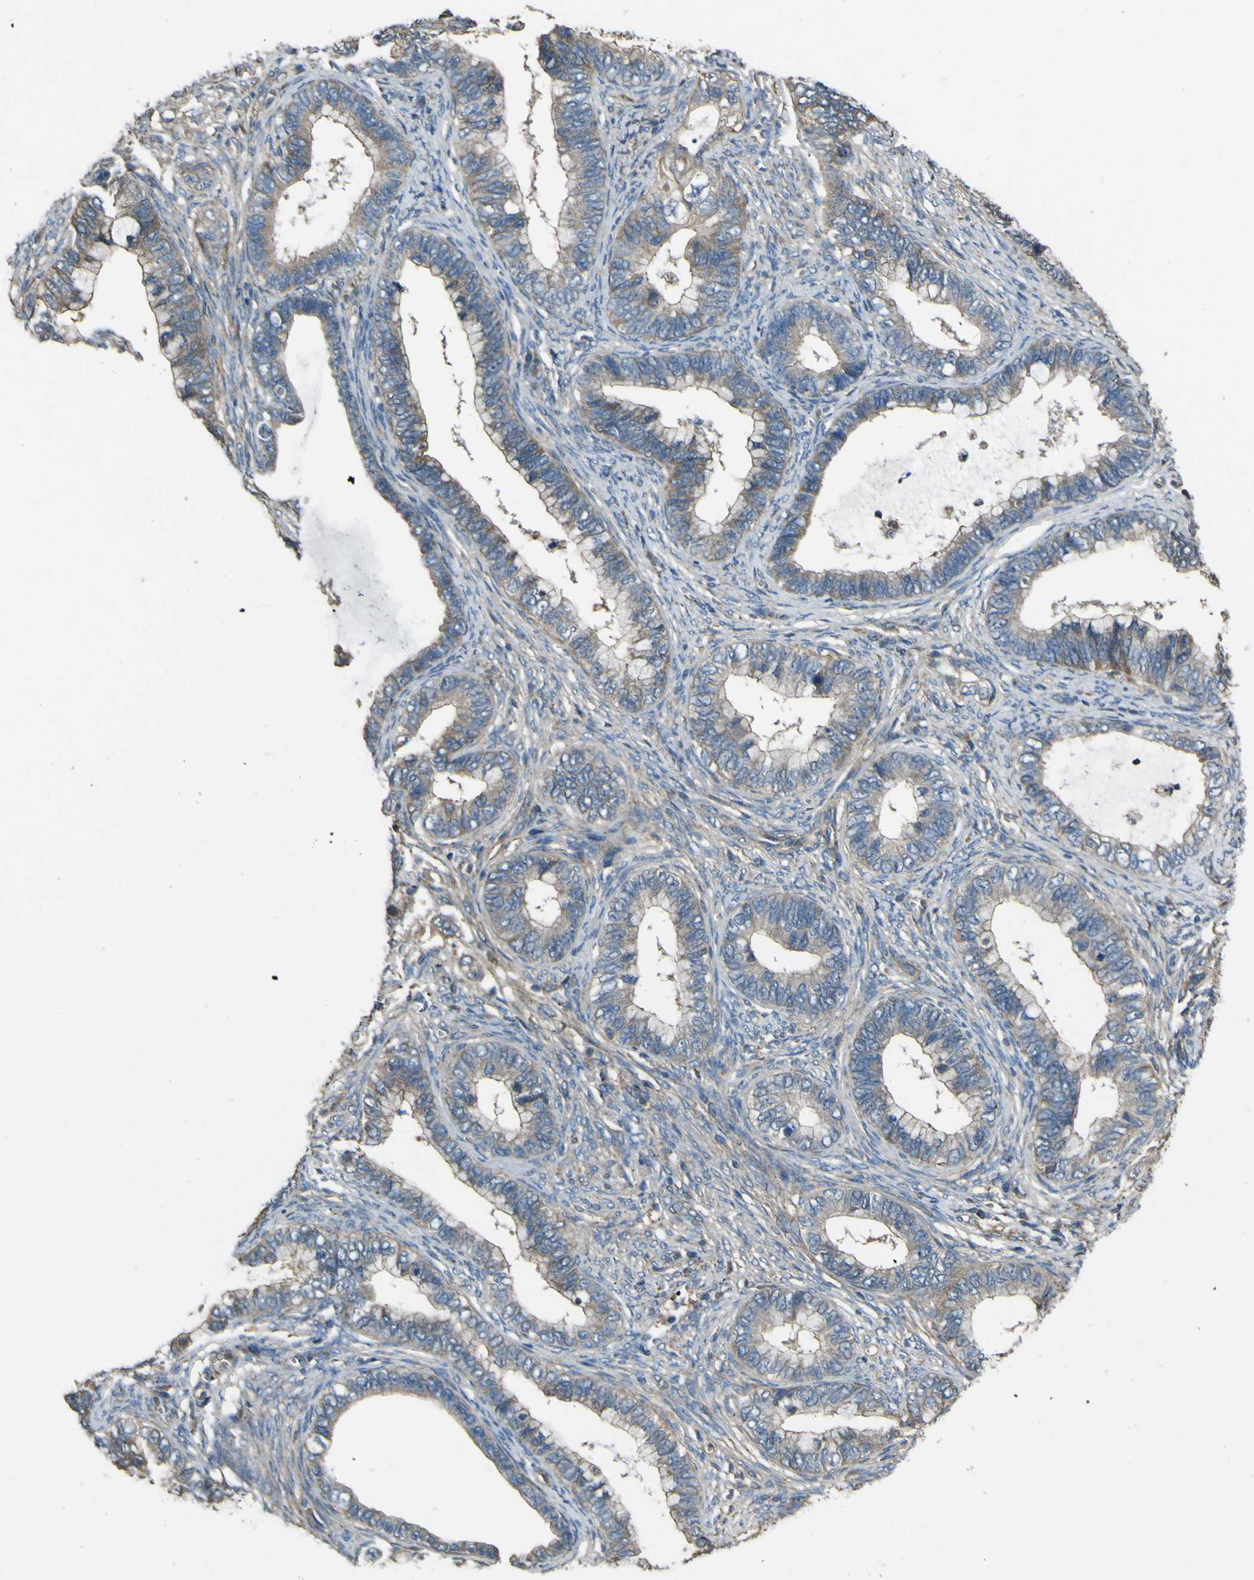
{"staining": {"intensity": "weak", "quantity": "25%-75%", "location": "cytoplasmic/membranous"}, "tissue": "cervical cancer", "cell_type": "Tumor cells", "image_type": "cancer", "snomed": [{"axis": "morphology", "description": "Adenocarcinoma, NOS"}, {"axis": "topography", "description": "Cervix"}], "caption": "Protein expression analysis of human cervical cancer (adenocarcinoma) reveals weak cytoplasmic/membranous positivity in about 25%-75% of tumor cells.", "gene": "NAALADL2", "patient": {"sex": "female", "age": 44}}